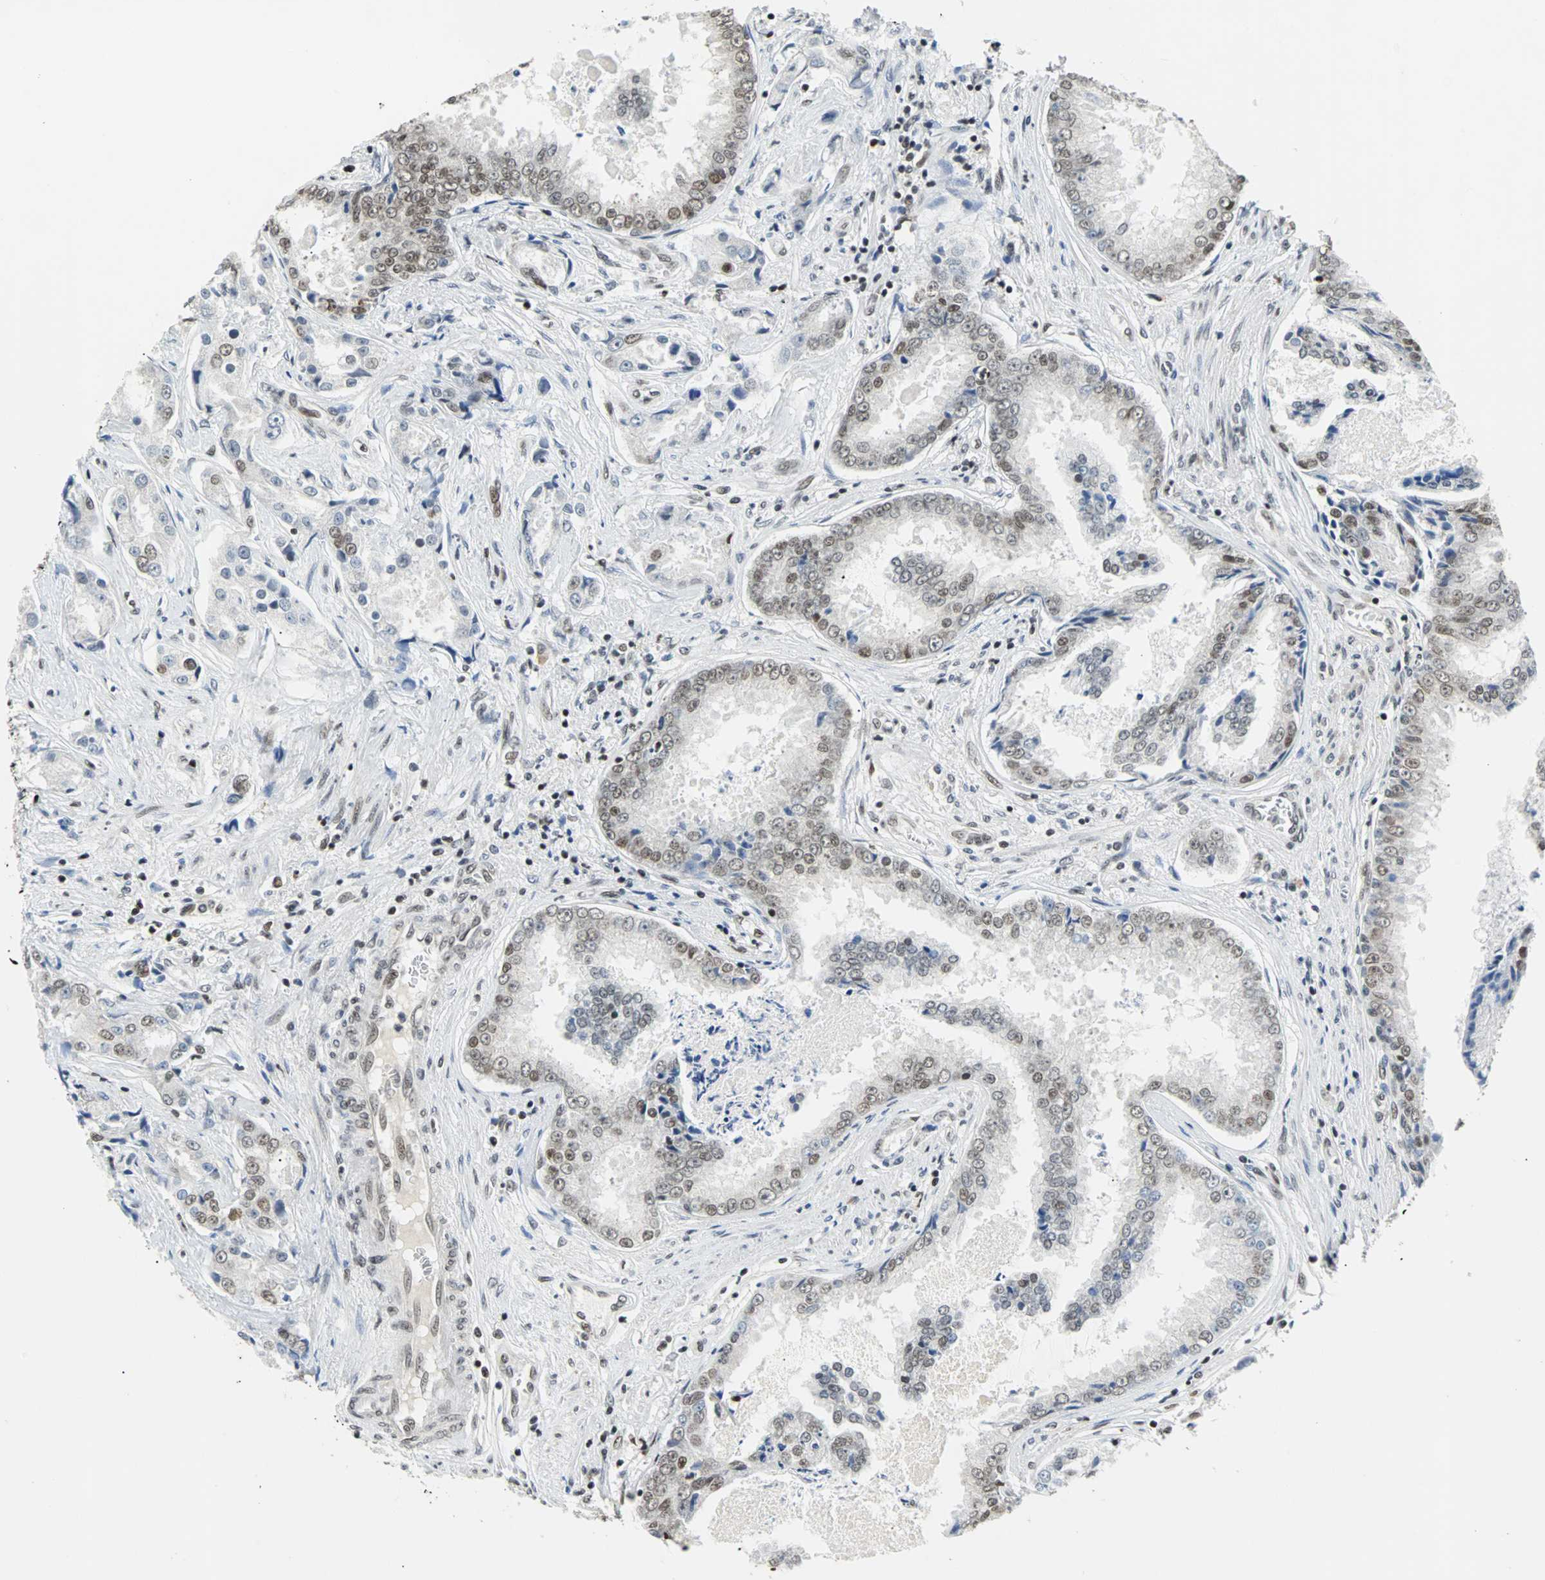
{"staining": {"intensity": "moderate", "quantity": "25%-75%", "location": "nuclear"}, "tissue": "prostate cancer", "cell_type": "Tumor cells", "image_type": "cancer", "snomed": [{"axis": "morphology", "description": "Adenocarcinoma, High grade"}, {"axis": "topography", "description": "Prostate"}], "caption": "IHC of prostate cancer (high-grade adenocarcinoma) exhibits medium levels of moderate nuclear staining in about 25%-75% of tumor cells.", "gene": "GATAD2A", "patient": {"sex": "male", "age": 73}}